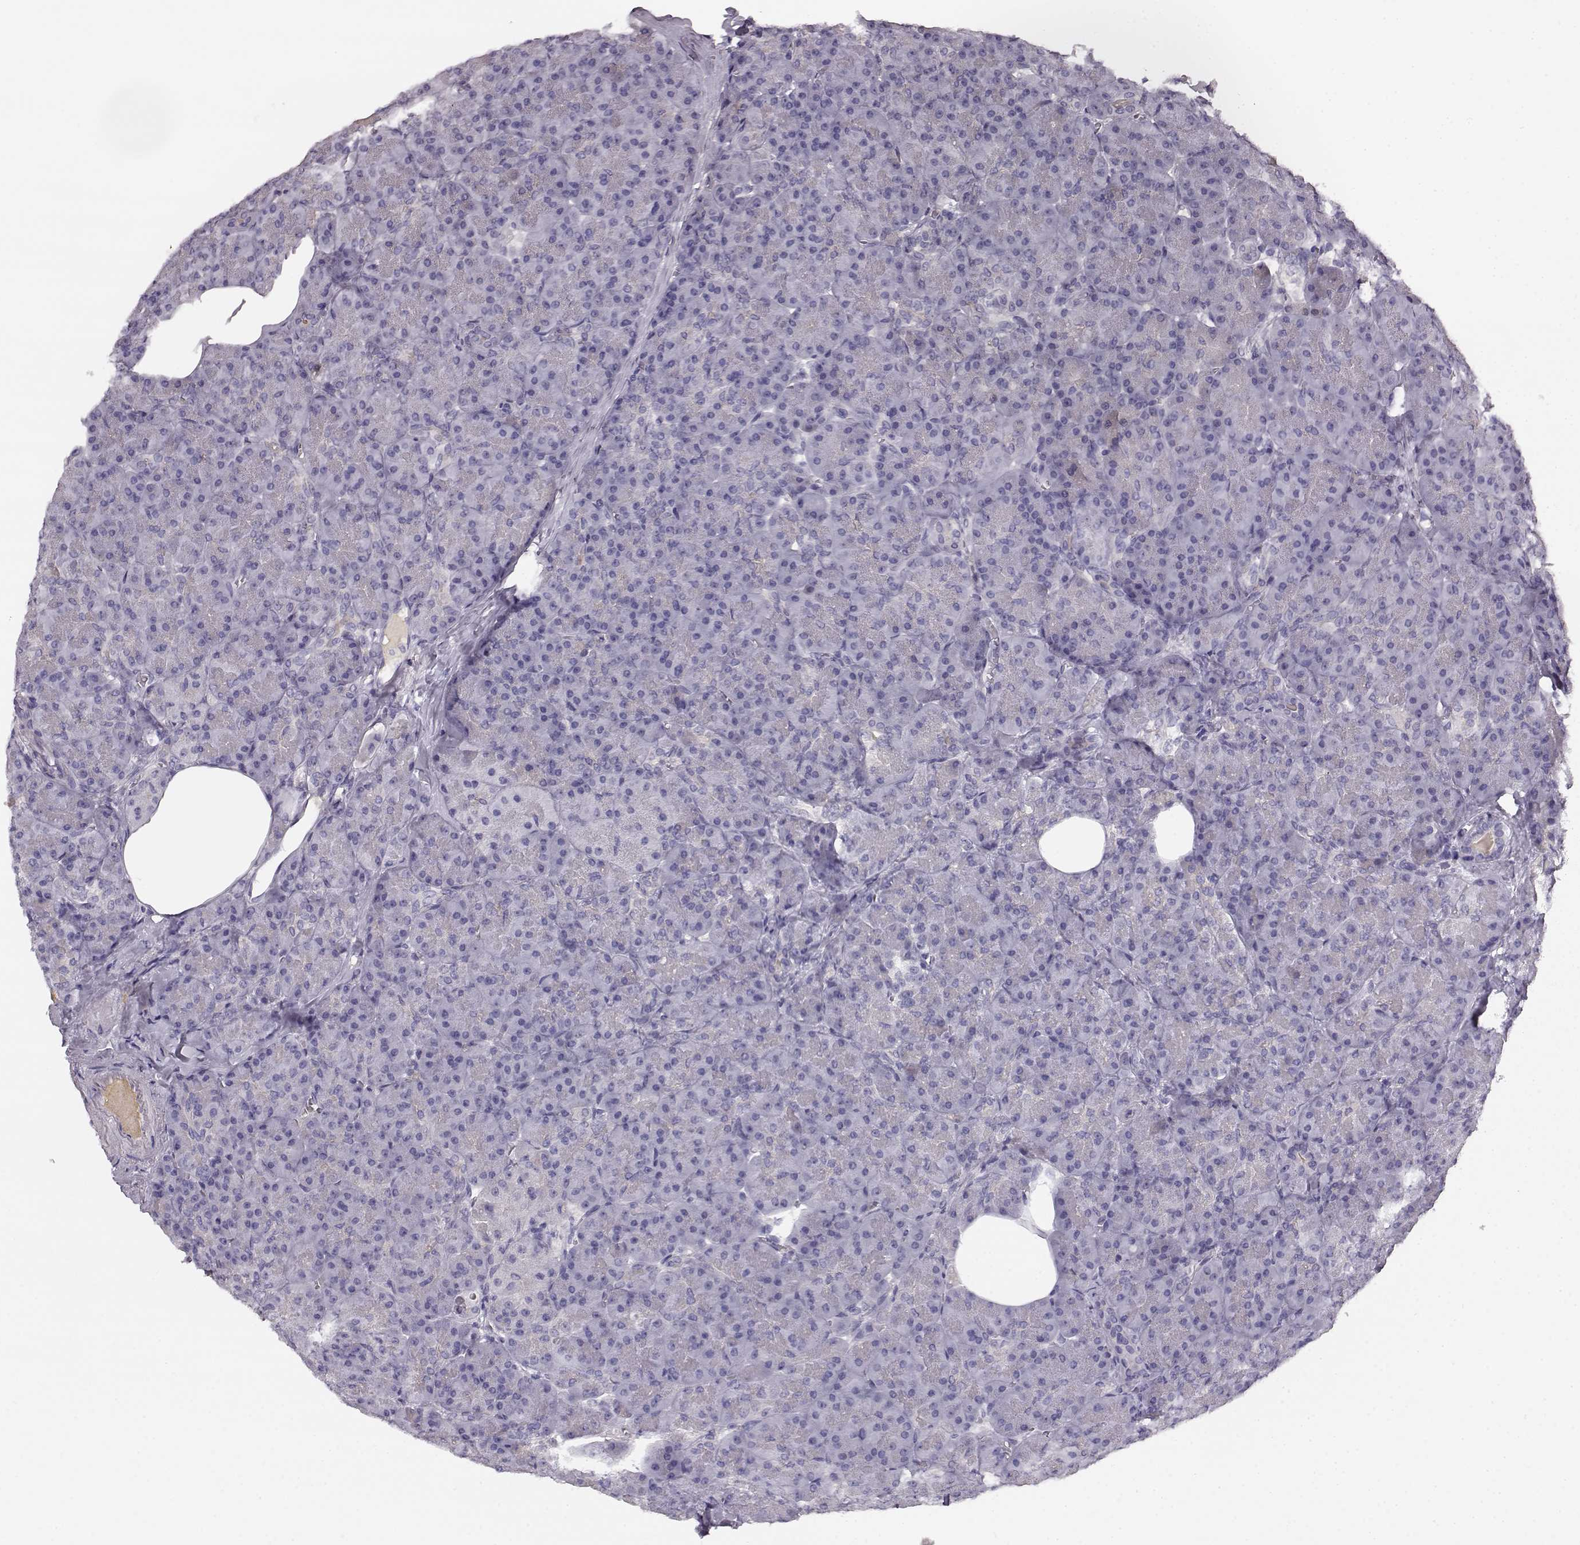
{"staining": {"intensity": "negative", "quantity": "none", "location": "none"}, "tissue": "pancreas", "cell_type": "Exocrine glandular cells", "image_type": "normal", "snomed": [{"axis": "morphology", "description": "Normal tissue, NOS"}, {"axis": "topography", "description": "Pancreas"}], "caption": "Image shows no significant protein staining in exocrine glandular cells of benign pancreas.", "gene": "KIAA0319", "patient": {"sex": "male", "age": 57}}